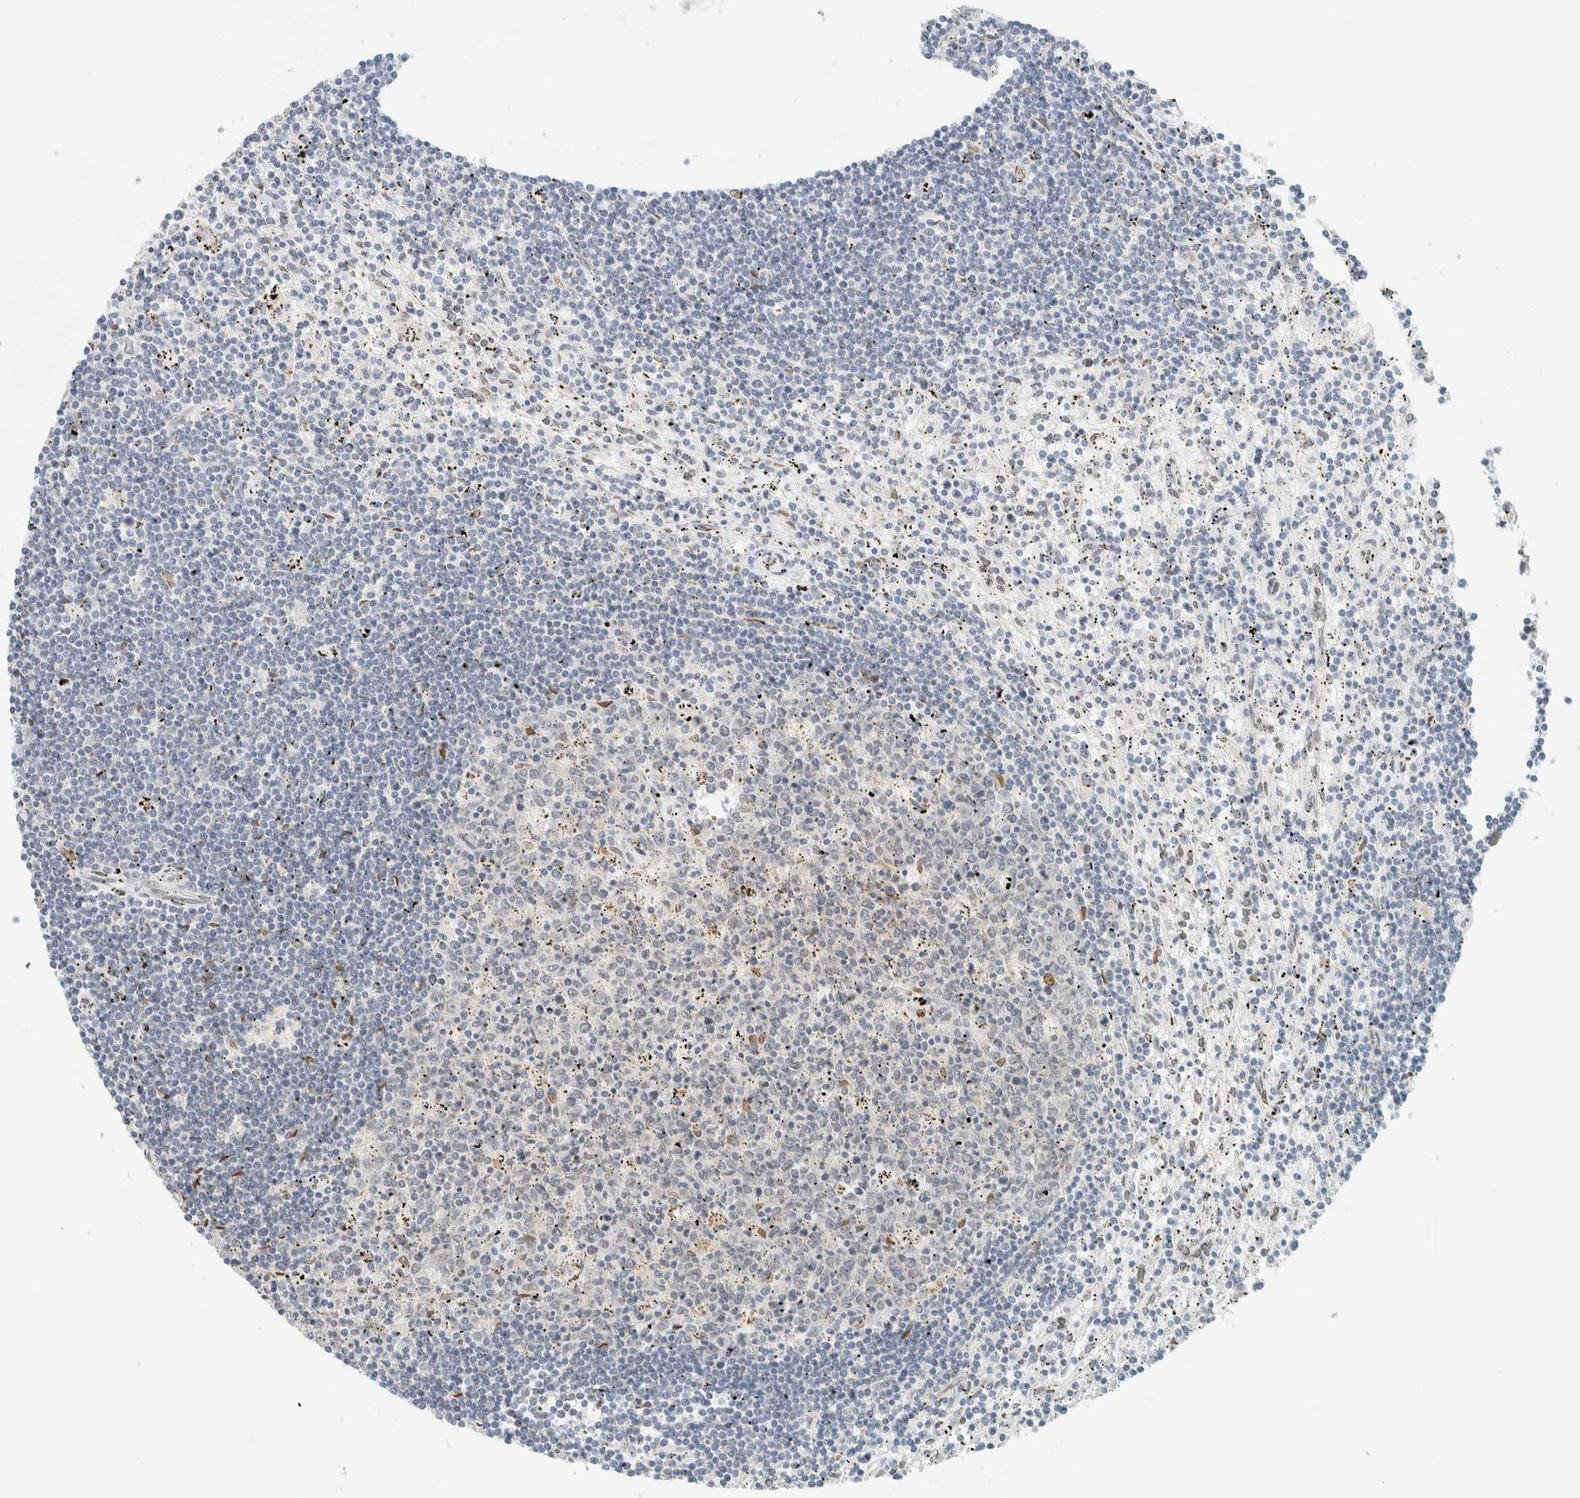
{"staining": {"intensity": "negative", "quantity": "none", "location": "none"}, "tissue": "lymphoma", "cell_type": "Tumor cells", "image_type": "cancer", "snomed": [{"axis": "morphology", "description": "Malignant lymphoma, non-Hodgkin's type, Low grade"}, {"axis": "topography", "description": "Spleen"}], "caption": "Immunohistochemistry (IHC) histopathology image of neoplastic tissue: human lymphoma stained with DAB (3,3'-diaminobenzidine) reveals no significant protein positivity in tumor cells.", "gene": "C1QTNF12", "patient": {"sex": "male", "age": 76}}